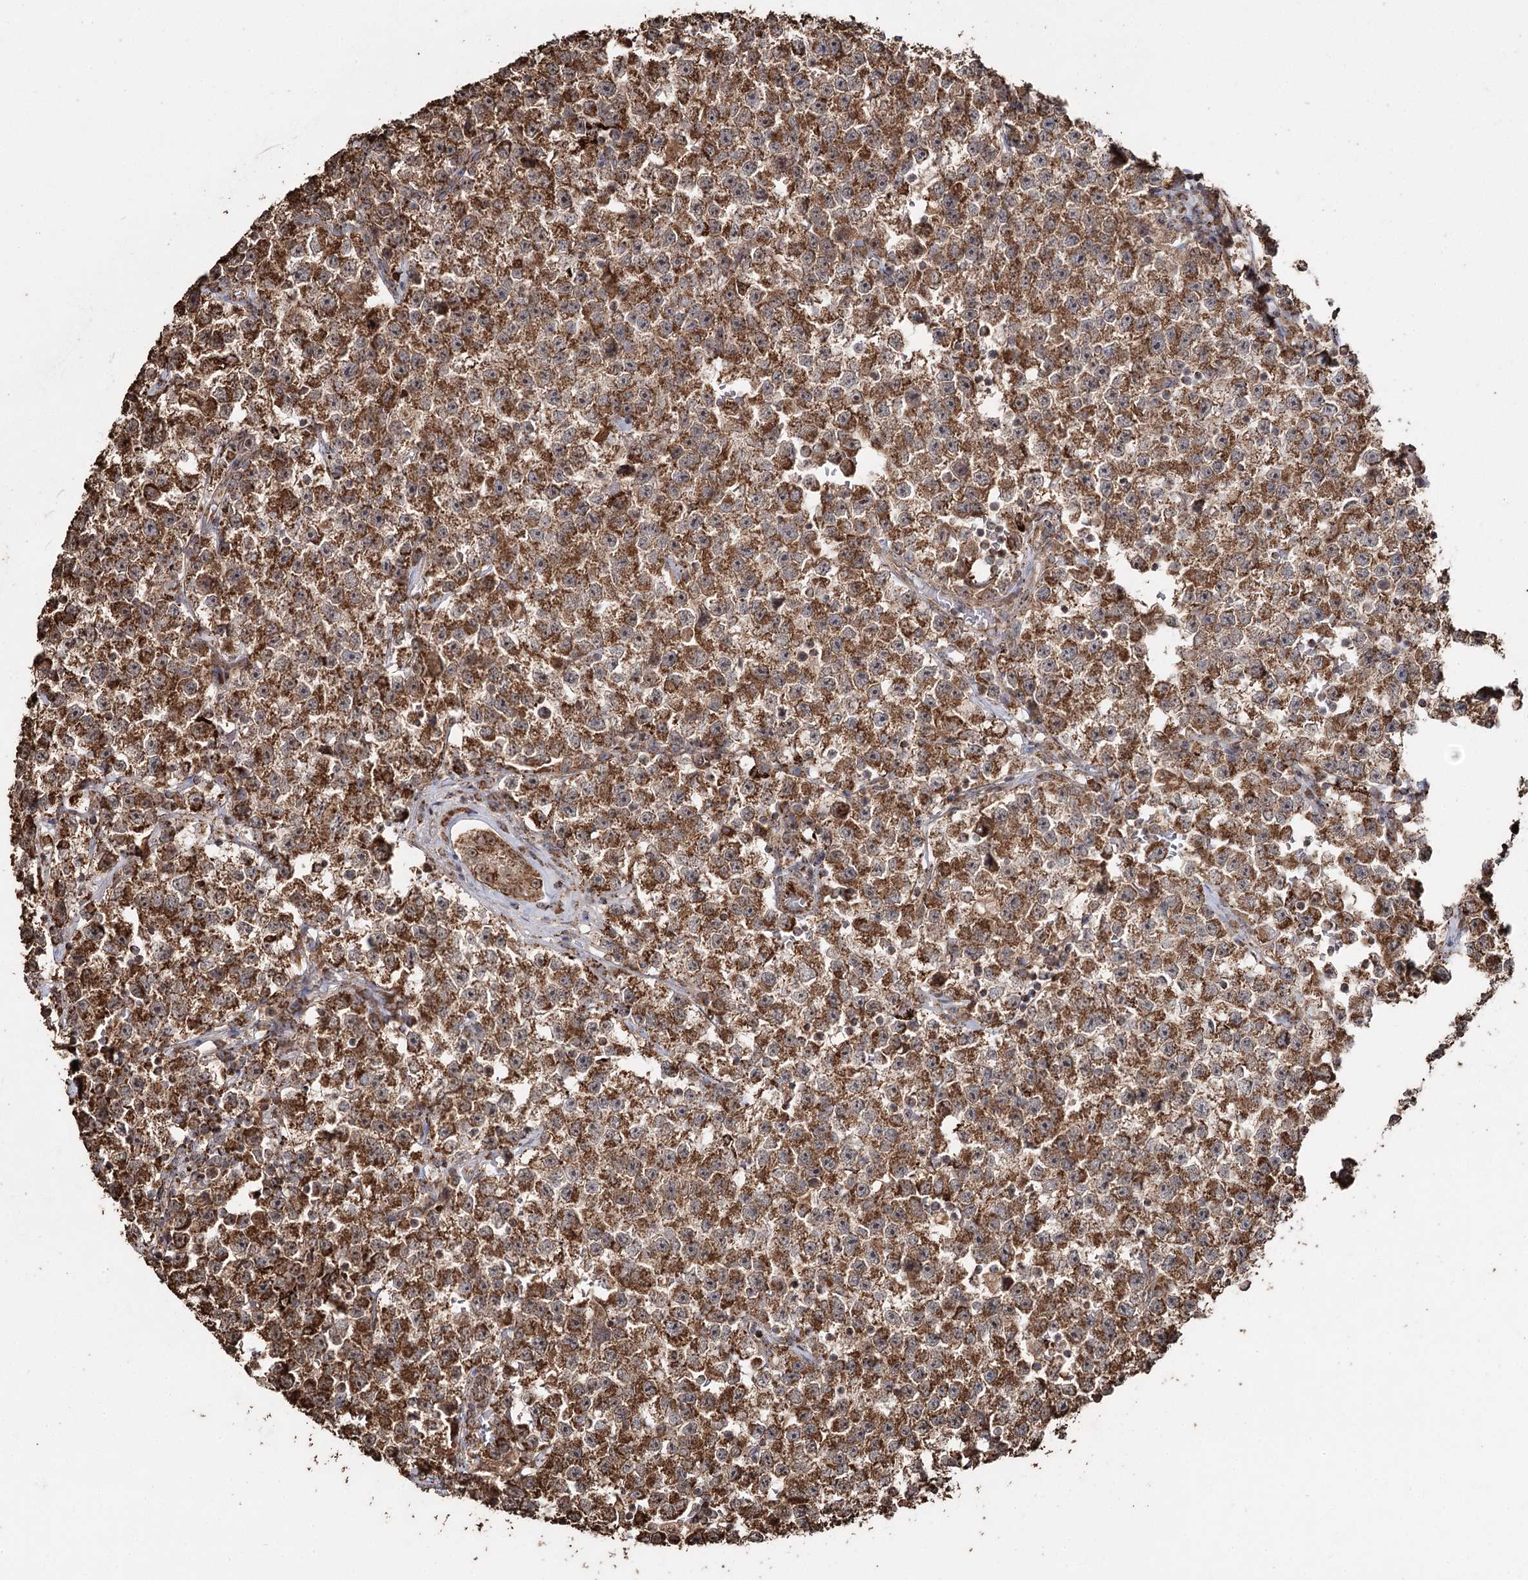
{"staining": {"intensity": "moderate", "quantity": ">75%", "location": "cytoplasmic/membranous"}, "tissue": "testis cancer", "cell_type": "Tumor cells", "image_type": "cancer", "snomed": [{"axis": "morphology", "description": "Seminoma, NOS"}, {"axis": "topography", "description": "Testis"}], "caption": "Testis cancer was stained to show a protein in brown. There is medium levels of moderate cytoplasmic/membranous positivity in approximately >75% of tumor cells.", "gene": "SLF2", "patient": {"sex": "male", "age": 22}}